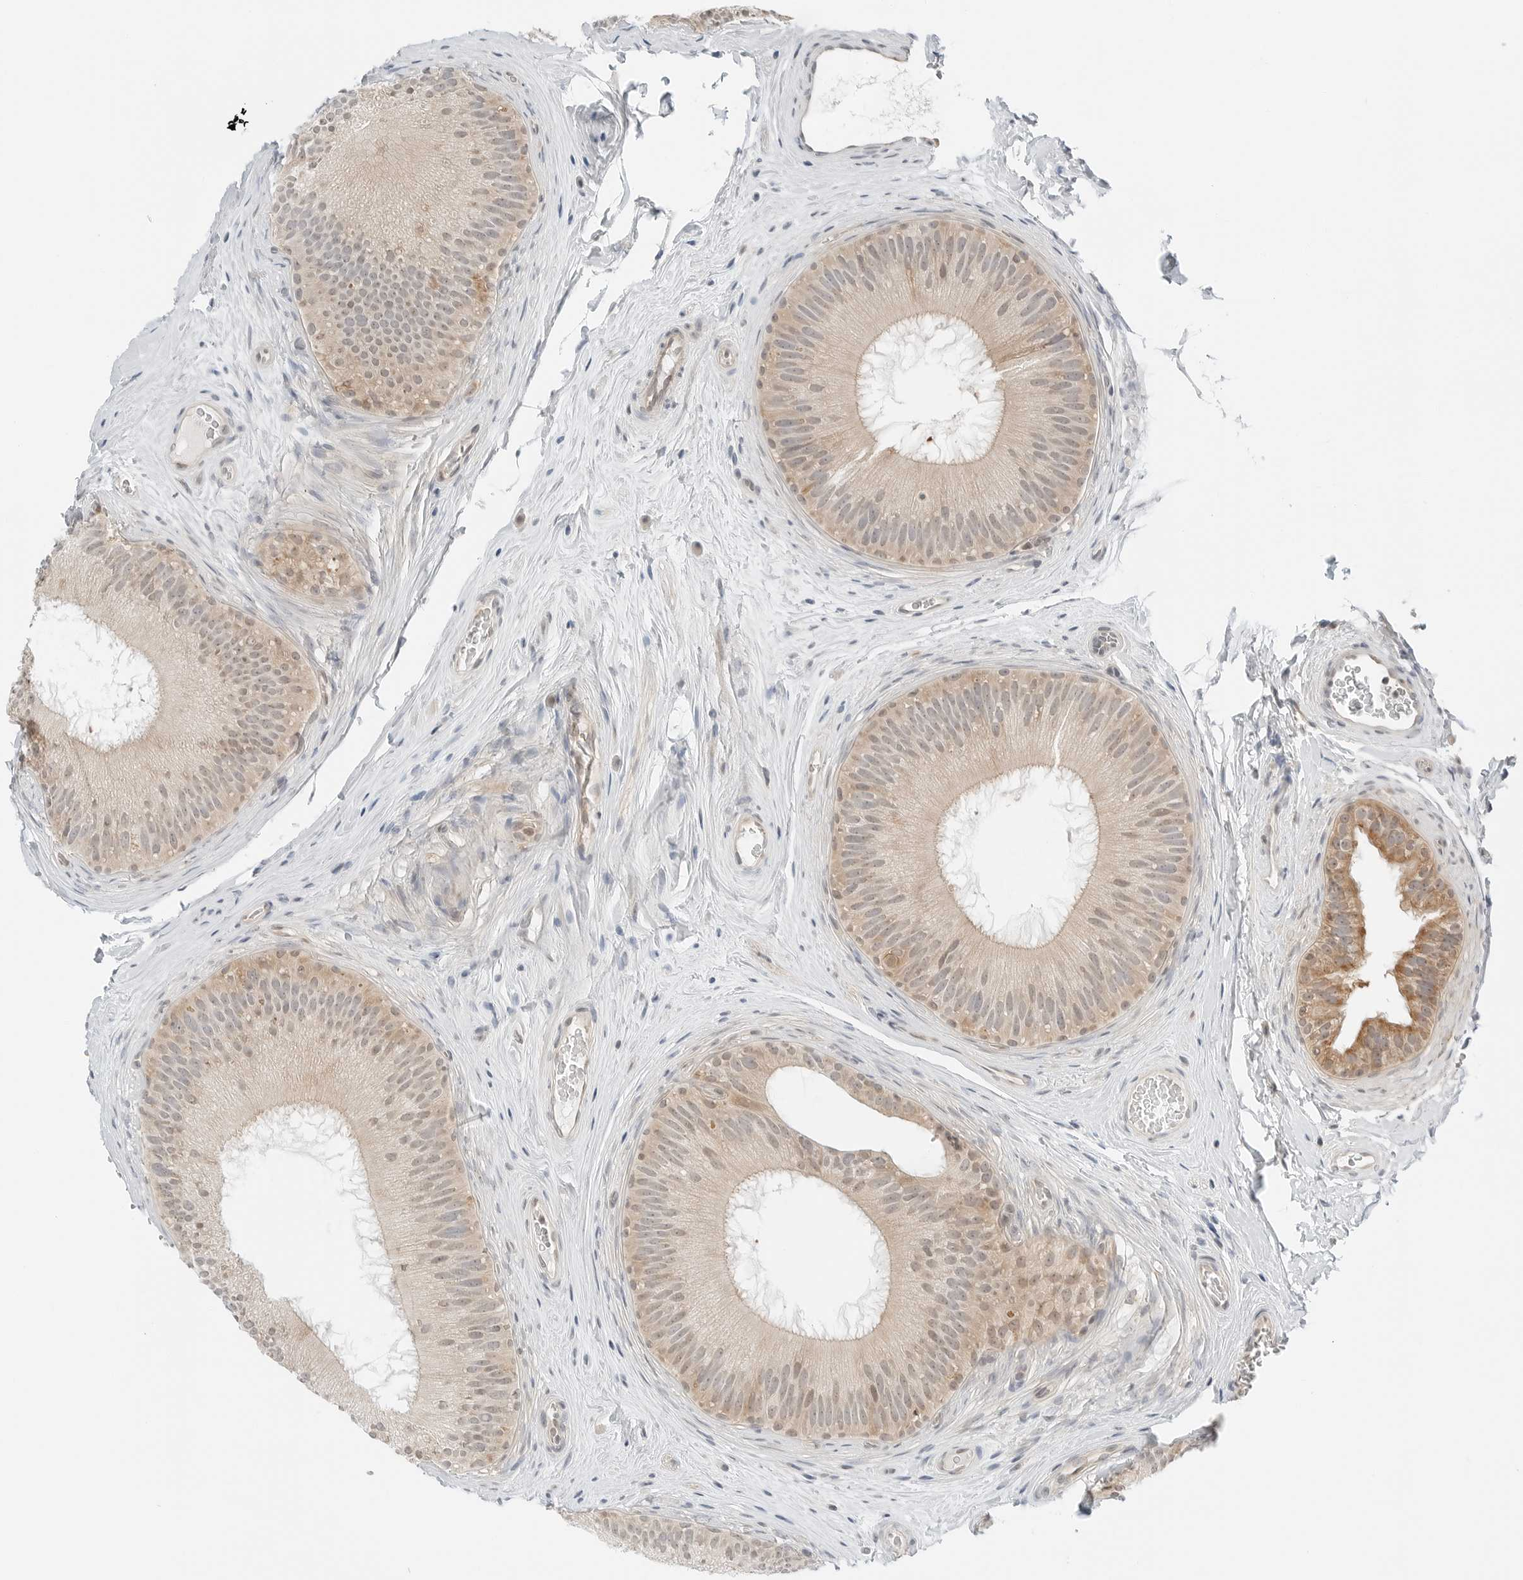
{"staining": {"intensity": "moderate", "quantity": "25%-75%", "location": "cytoplasmic/membranous"}, "tissue": "epididymis", "cell_type": "Glandular cells", "image_type": "normal", "snomed": [{"axis": "morphology", "description": "Normal tissue, NOS"}, {"axis": "topography", "description": "Epididymis"}], "caption": "Protein expression analysis of unremarkable epididymis displays moderate cytoplasmic/membranous expression in approximately 25%-75% of glandular cells.", "gene": "IQCC", "patient": {"sex": "male", "age": 45}}